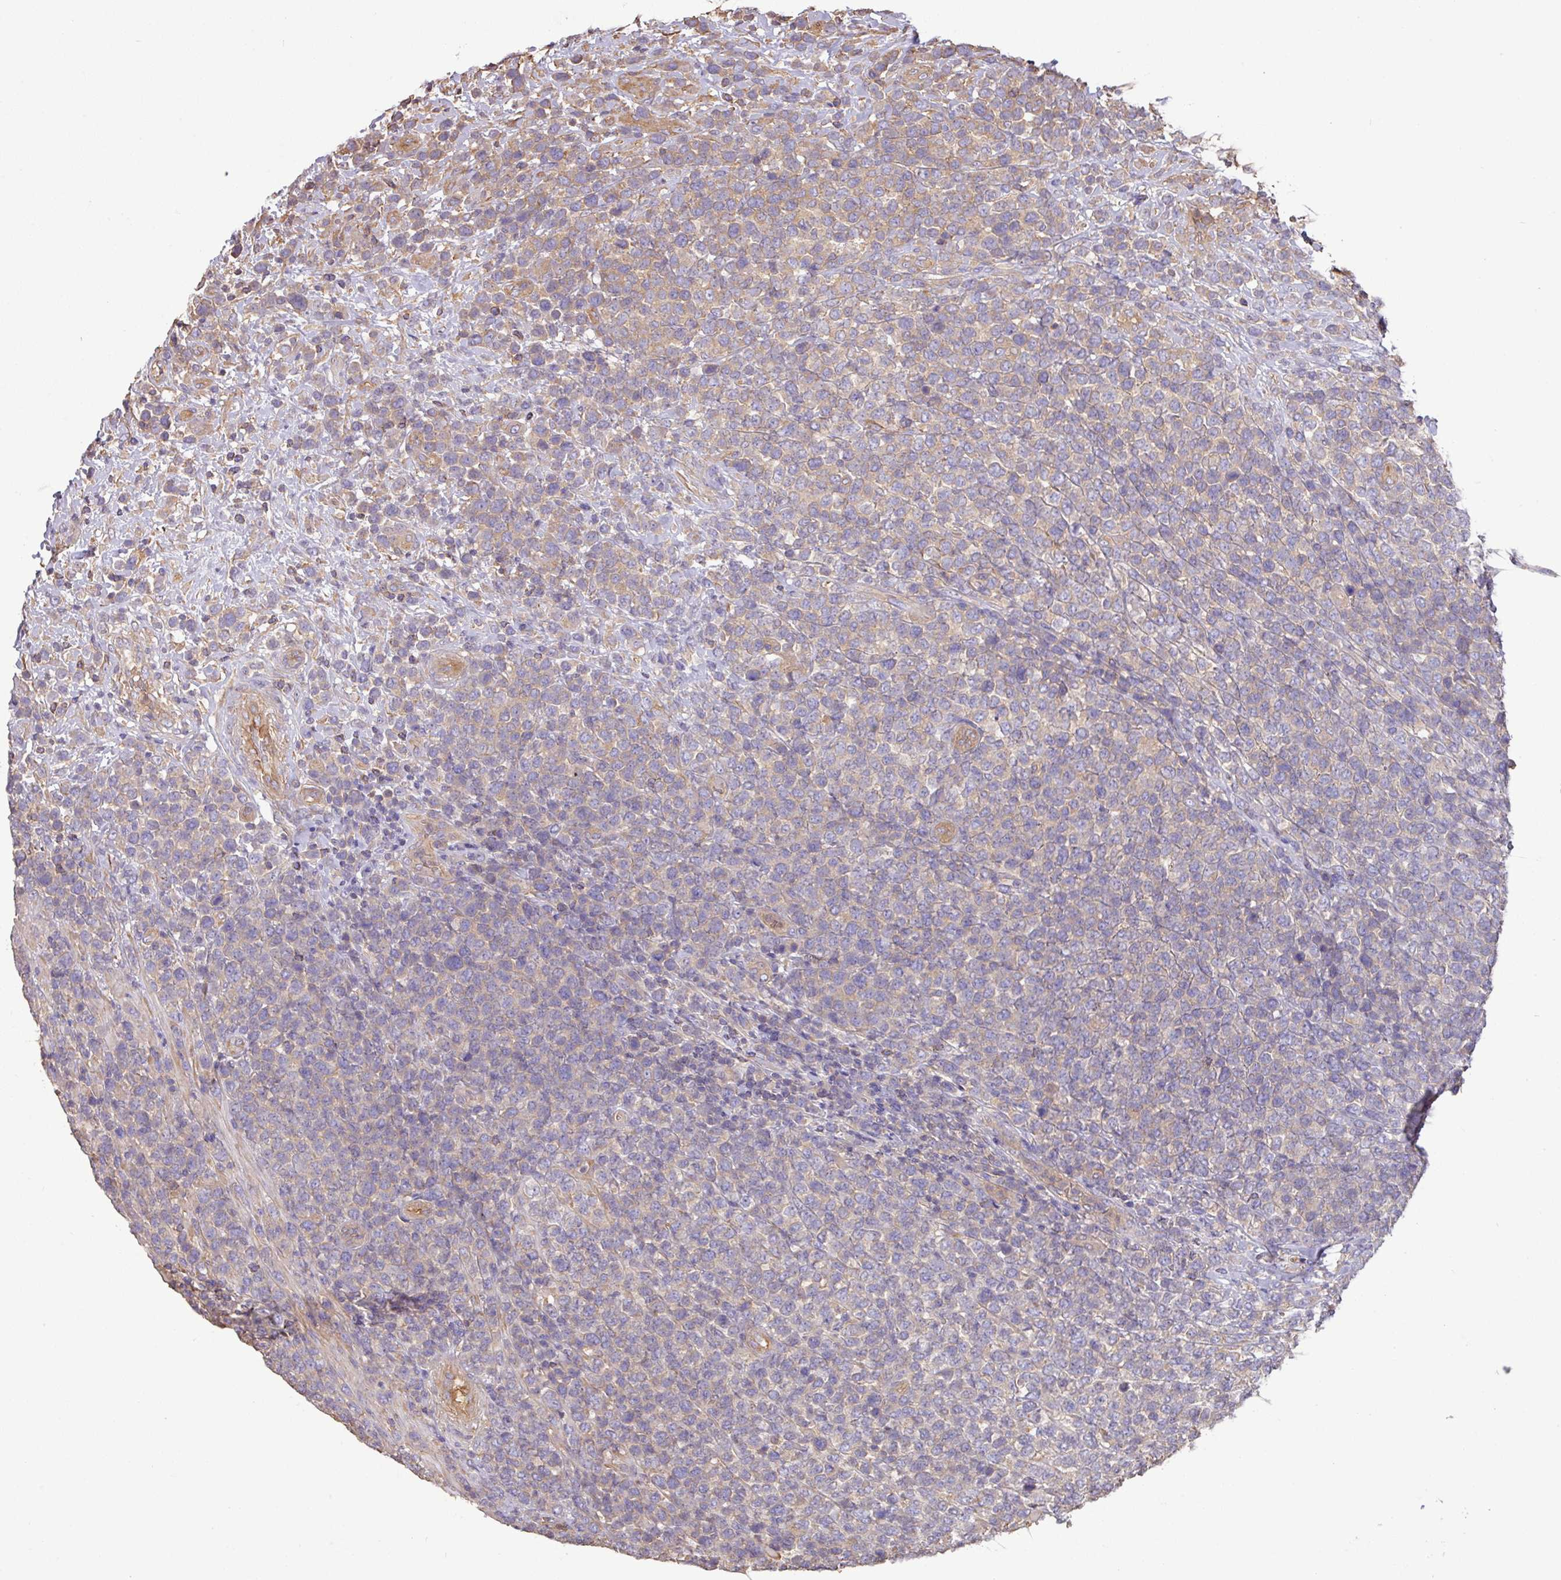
{"staining": {"intensity": "negative", "quantity": "none", "location": "none"}, "tissue": "lymphoma", "cell_type": "Tumor cells", "image_type": "cancer", "snomed": [{"axis": "morphology", "description": "Malignant lymphoma, non-Hodgkin's type, High grade"}, {"axis": "topography", "description": "Soft tissue"}], "caption": "DAB (3,3'-diaminobenzidine) immunohistochemical staining of human lymphoma displays no significant positivity in tumor cells.", "gene": "CALML4", "patient": {"sex": "female", "age": 56}}